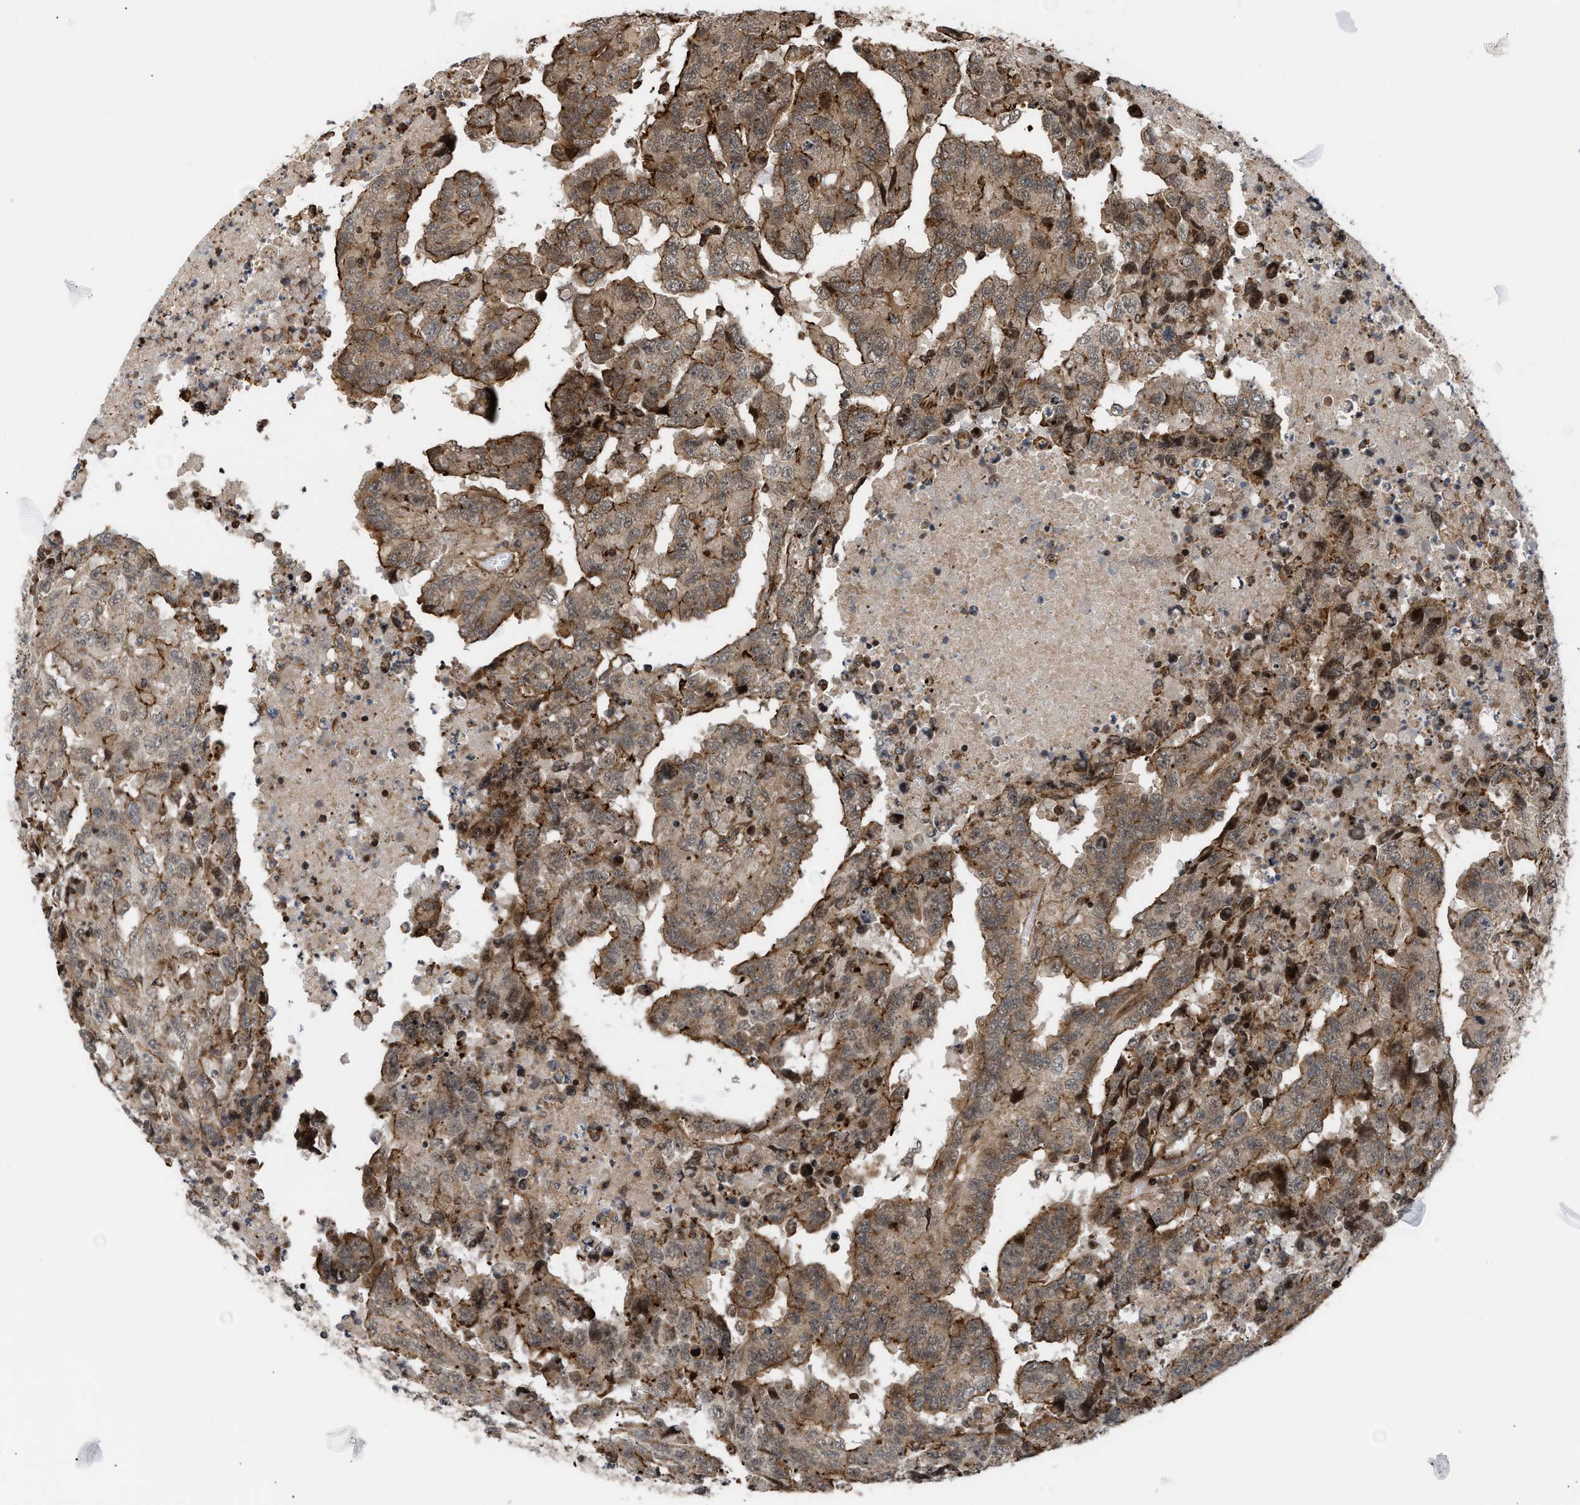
{"staining": {"intensity": "moderate", "quantity": ">75%", "location": "cytoplasmic/membranous"}, "tissue": "testis cancer", "cell_type": "Tumor cells", "image_type": "cancer", "snomed": [{"axis": "morphology", "description": "Necrosis, NOS"}, {"axis": "morphology", "description": "Carcinoma, Embryonal, NOS"}, {"axis": "topography", "description": "Testis"}], "caption": "A micrograph showing moderate cytoplasmic/membranous staining in about >75% of tumor cells in testis cancer (embryonal carcinoma), as visualized by brown immunohistochemical staining.", "gene": "STAU2", "patient": {"sex": "male", "age": 19}}